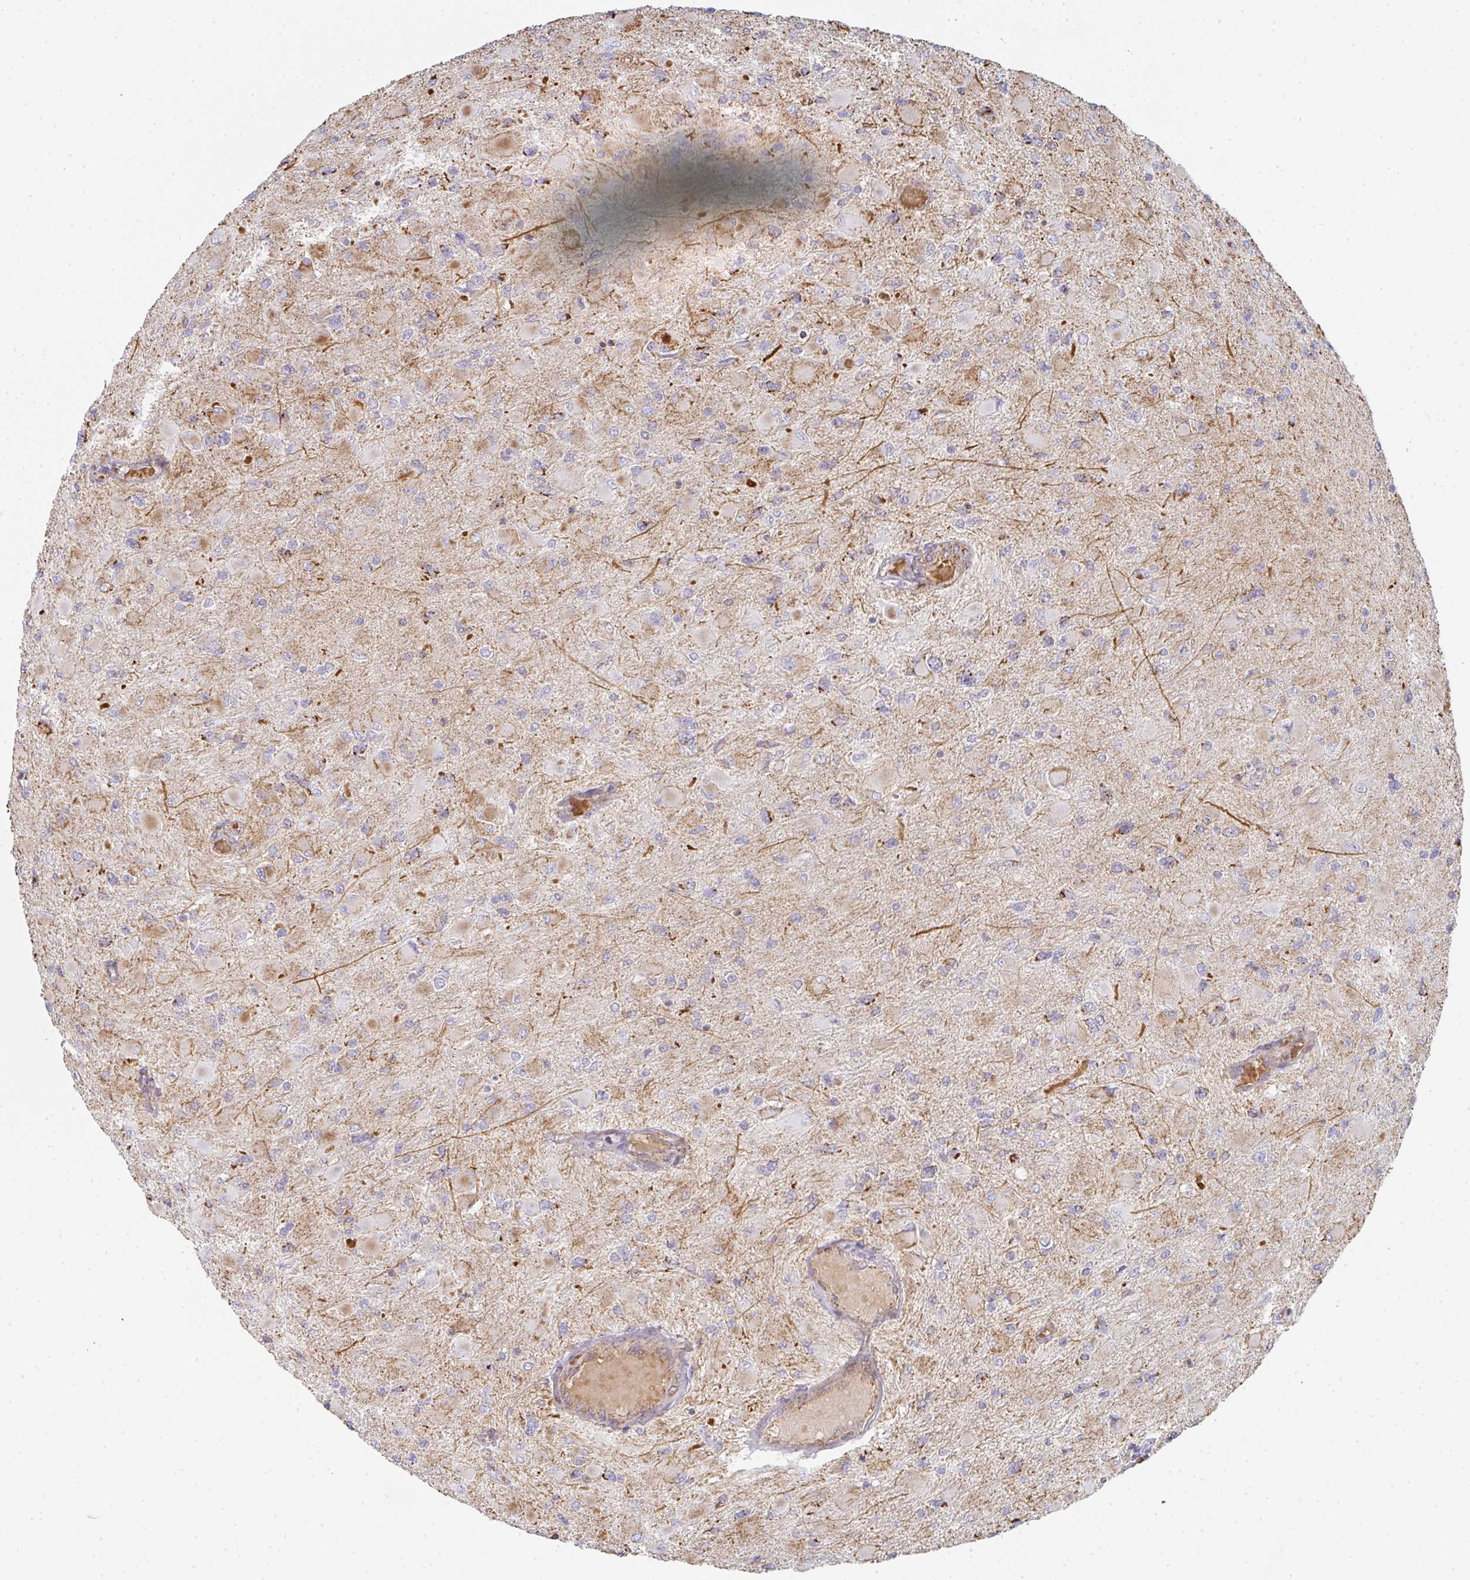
{"staining": {"intensity": "moderate", "quantity": "25%-75%", "location": "cytoplasmic/membranous"}, "tissue": "glioma", "cell_type": "Tumor cells", "image_type": "cancer", "snomed": [{"axis": "morphology", "description": "Glioma, malignant, High grade"}, {"axis": "topography", "description": "Cerebral cortex"}], "caption": "Glioma was stained to show a protein in brown. There is medium levels of moderate cytoplasmic/membranous expression in approximately 25%-75% of tumor cells. The staining was performed using DAB (3,3'-diaminobenzidine), with brown indicating positive protein expression. Nuclei are stained blue with hematoxylin.", "gene": "ZNF526", "patient": {"sex": "female", "age": 36}}